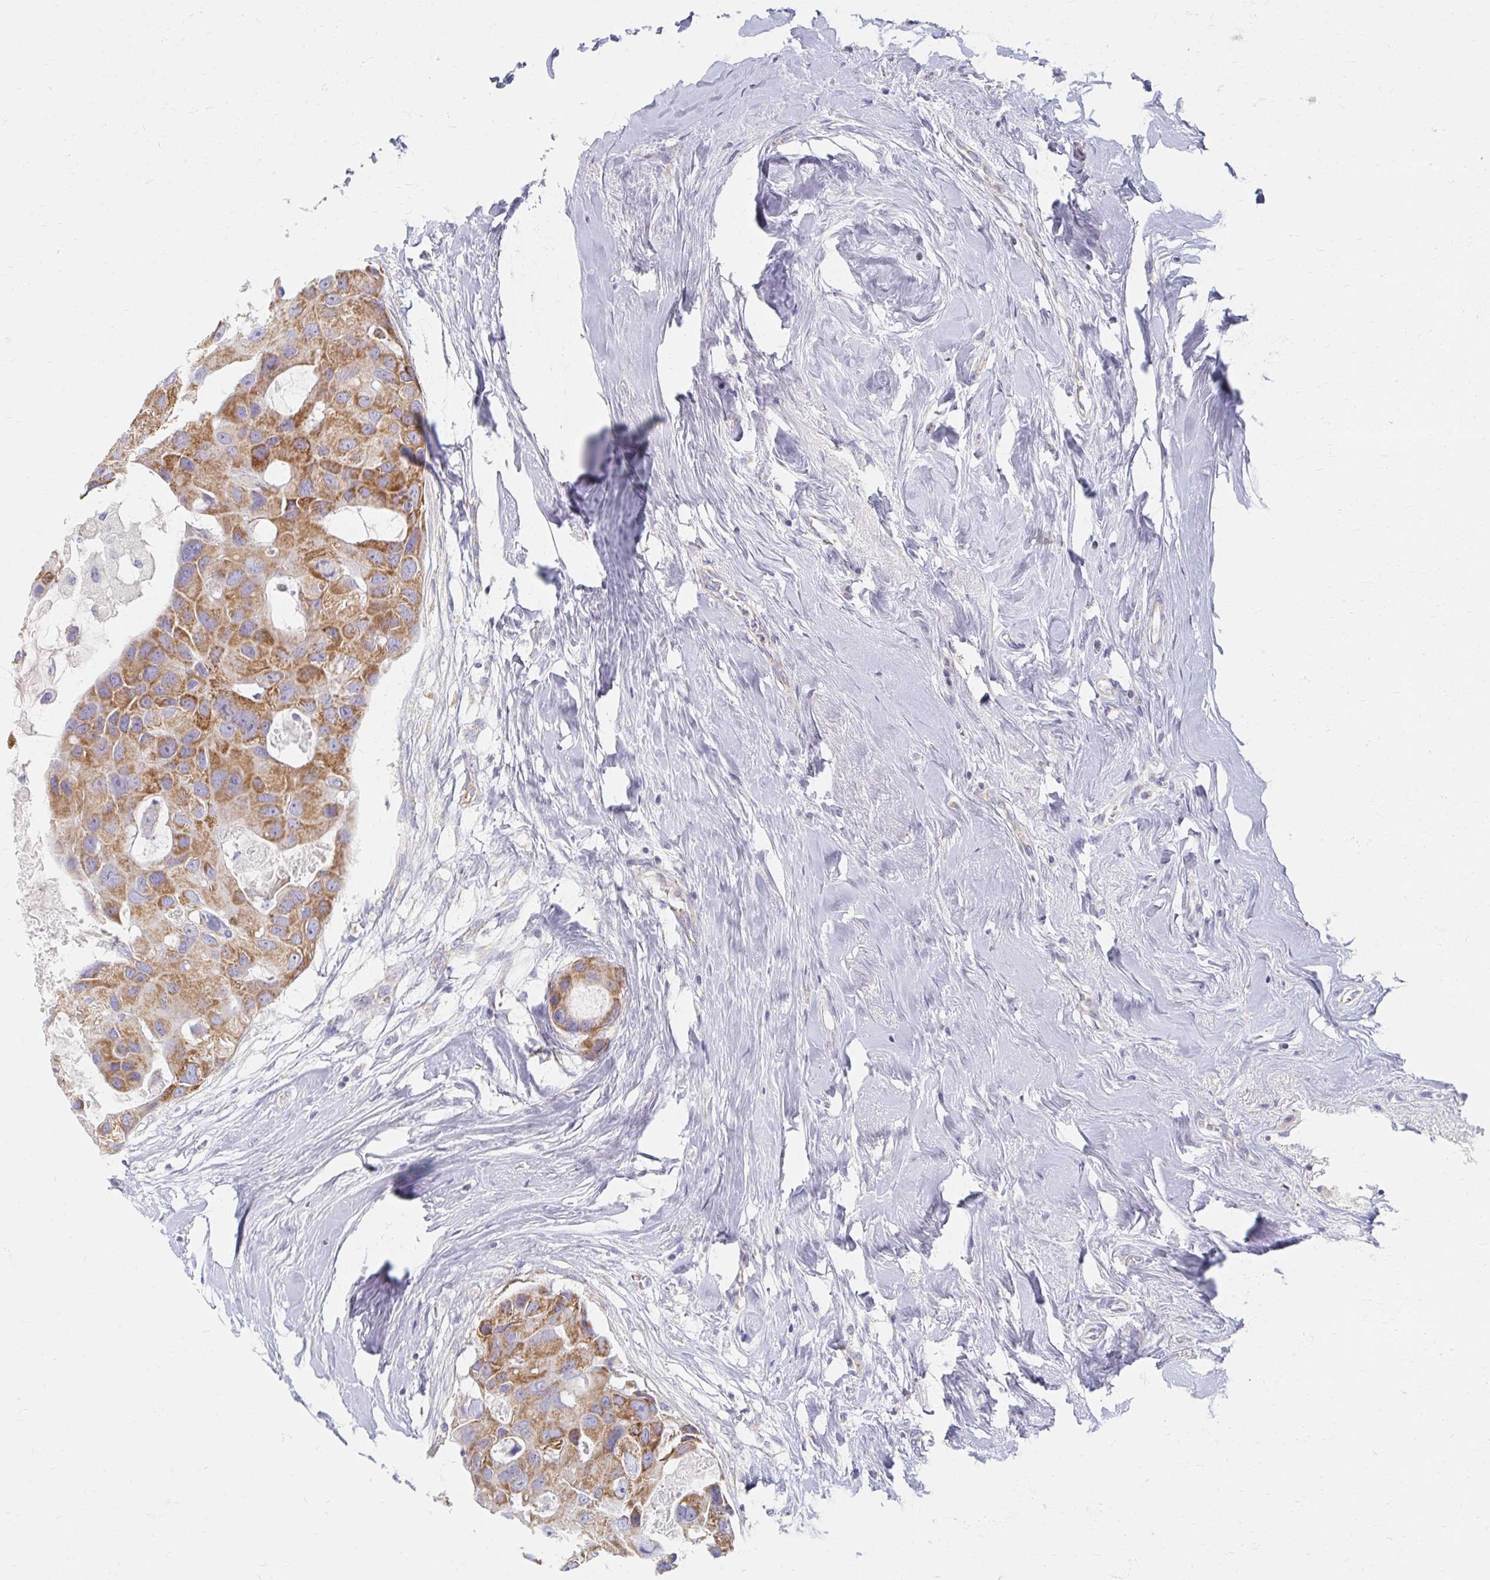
{"staining": {"intensity": "strong", "quantity": ">75%", "location": "cytoplasmic/membranous"}, "tissue": "breast cancer", "cell_type": "Tumor cells", "image_type": "cancer", "snomed": [{"axis": "morphology", "description": "Duct carcinoma"}, {"axis": "topography", "description": "Breast"}], "caption": "About >75% of tumor cells in human breast infiltrating ductal carcinoma demonstrate strong cytoplasmic/membranous protein staining as visualized by brown immunohistochemical staining.", "gene": "MAVS", "patient": {"sex": "female", "age": 43}}